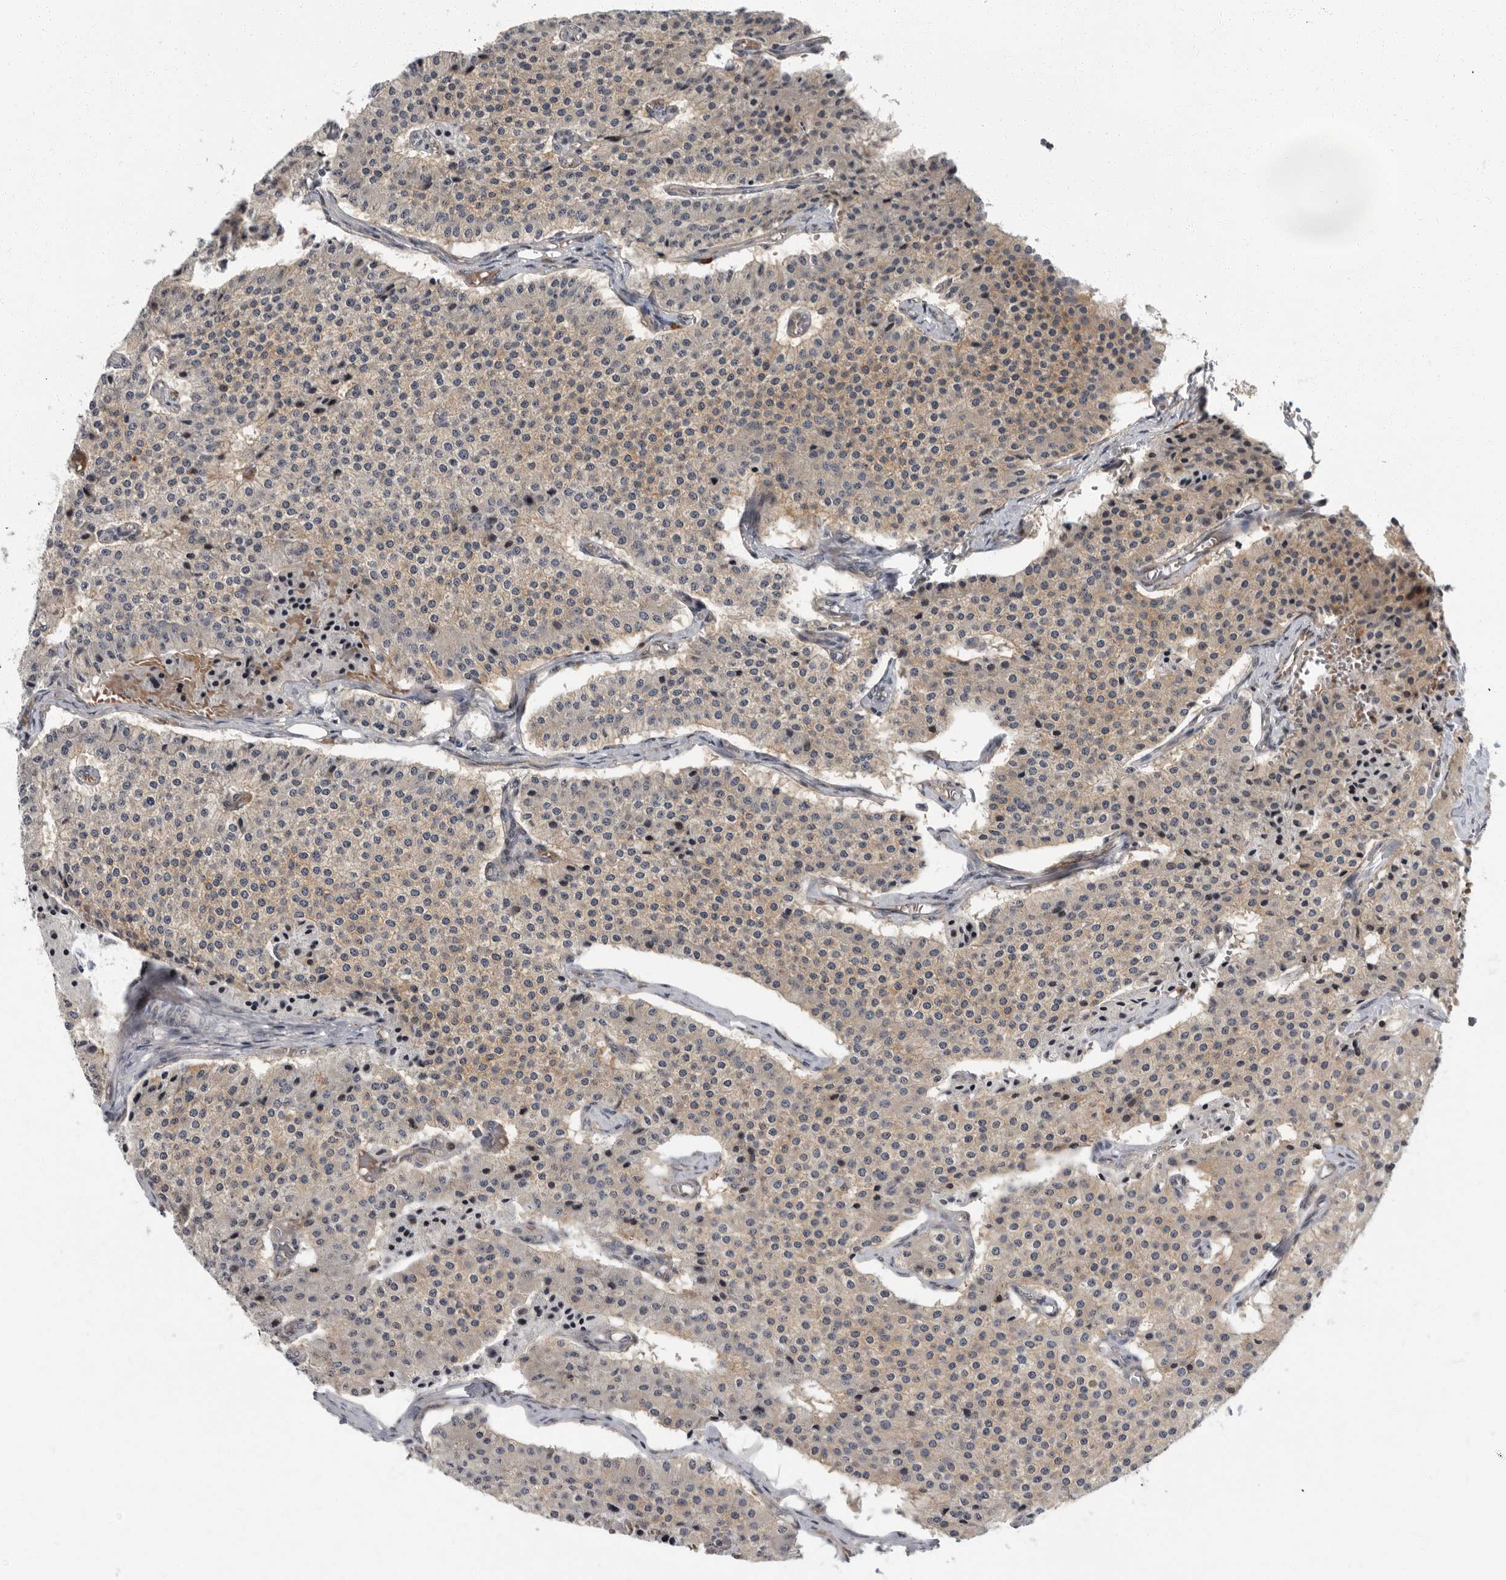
{"staining": {"intensity": "weak", "quantity": "25%-75%", "location": "cytoplasmic/membranous"}, "tissue": "carcinoid", "cell_type": "Tumor cells", "image_type": "cancer", "snomed": [{"axis": "morphology", "description": "Carcinoid, malignant, NOS"}, {"axis": "topography", "description": "Colon"}], "caption": "A brown stain shows weak cytoplasmic/membranous staining of a protein in carcinoid tumor cells.", "gene": "PDCD11", "patient": {"sex": "female", "age": 52}}